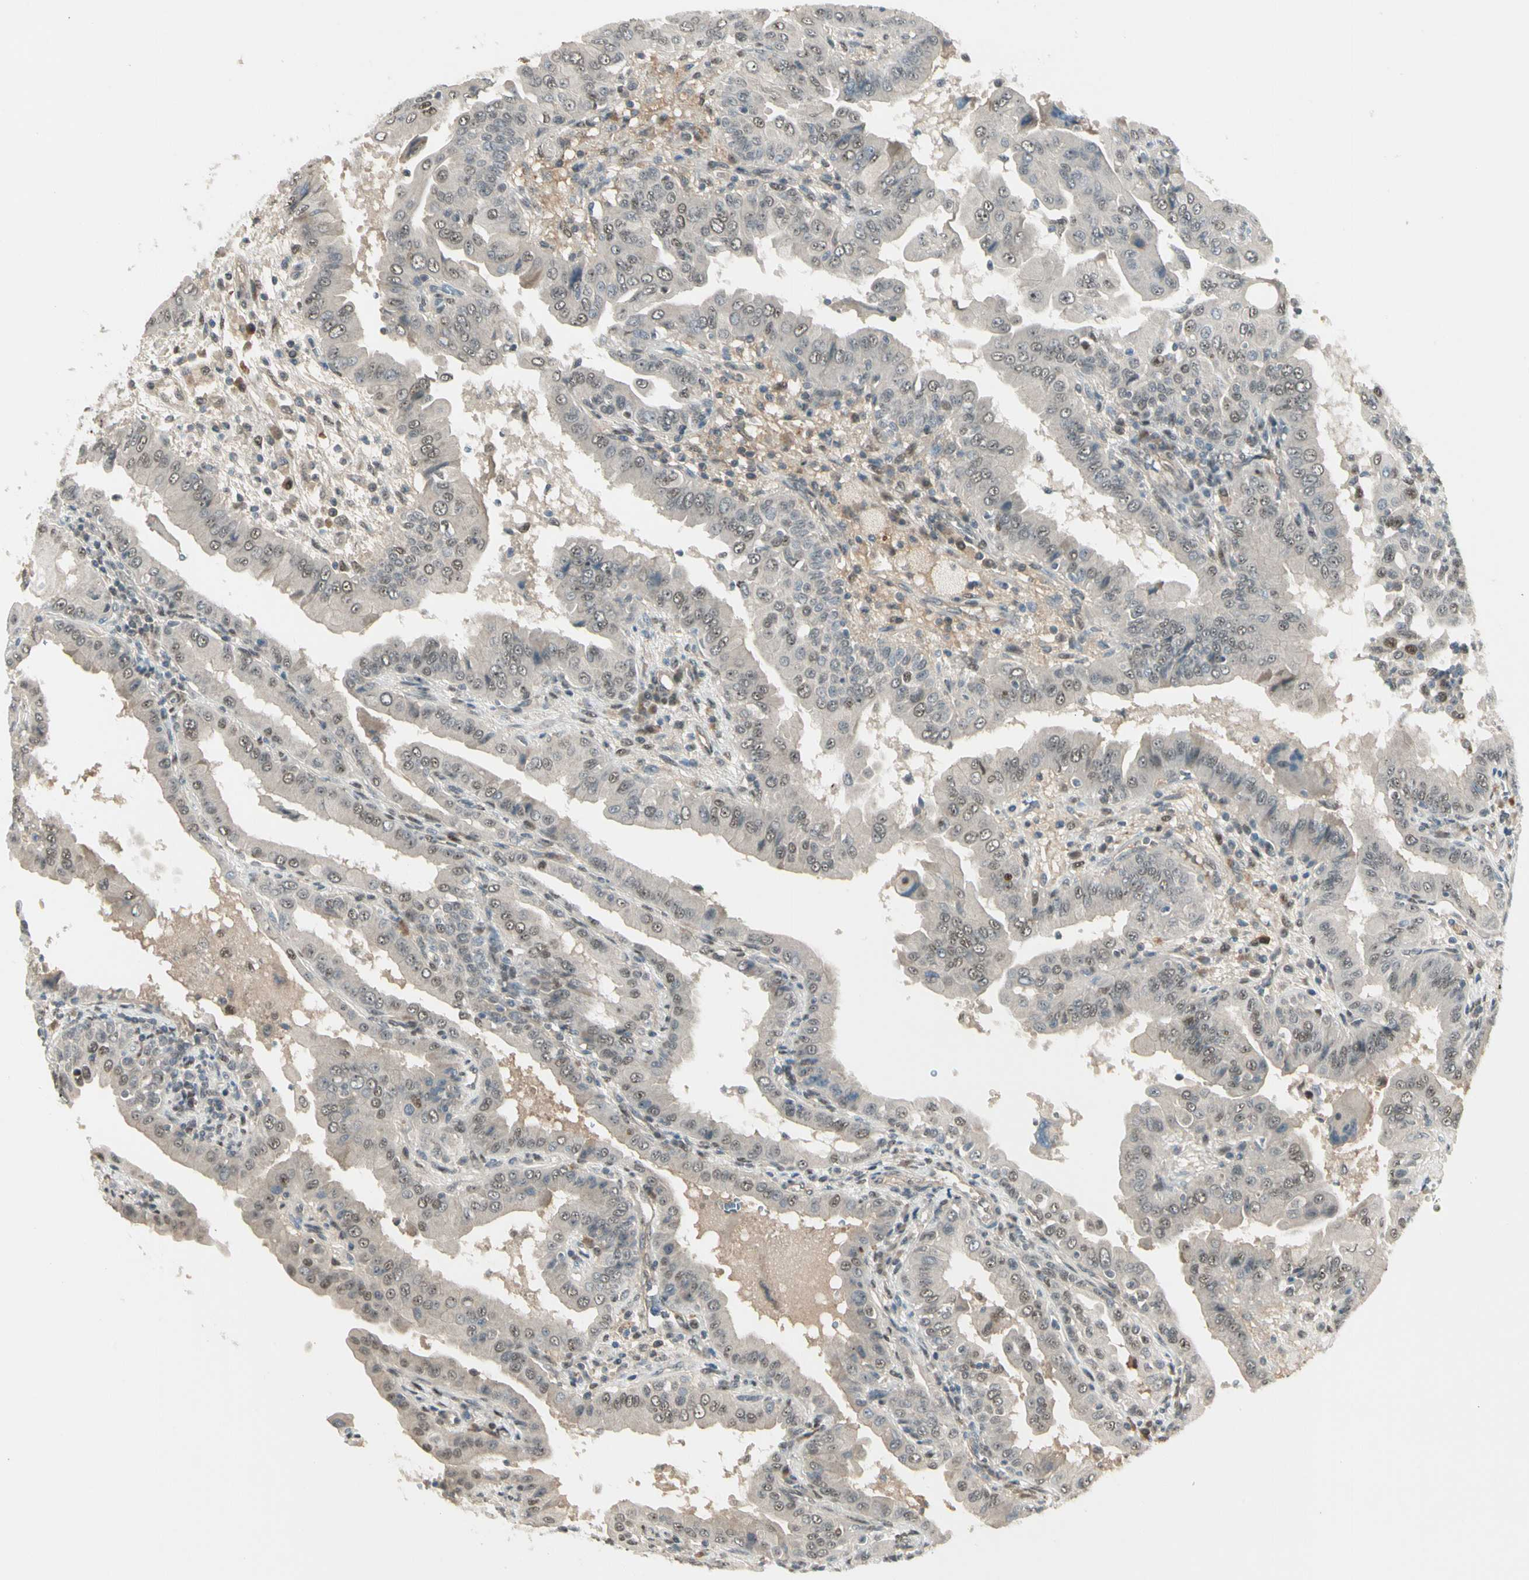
{"staining": {"intensity": "weak", "quantity": "25%-75%", "location": "nuclear"}, "tissue": "thyroid cancer", "cell_type": "Tumor cells", "image_type": "cancer", "snomed": [{"axis": "morphology", "description": "Papillary adenocarcinoma, NOS"}, {"axis": "topography", "description": "Thyroid gland"}], "caption": "Immunohistochemistry (DAB (3,3'-diaminobenzidine)) staining of human thyroid papillary adenocarcinoma exhibits weak nuclear protein positivity in about 25%-75% of tumor cells.", "gene": "GTF3A", "patient": {"sex": "male", "age": 33}}